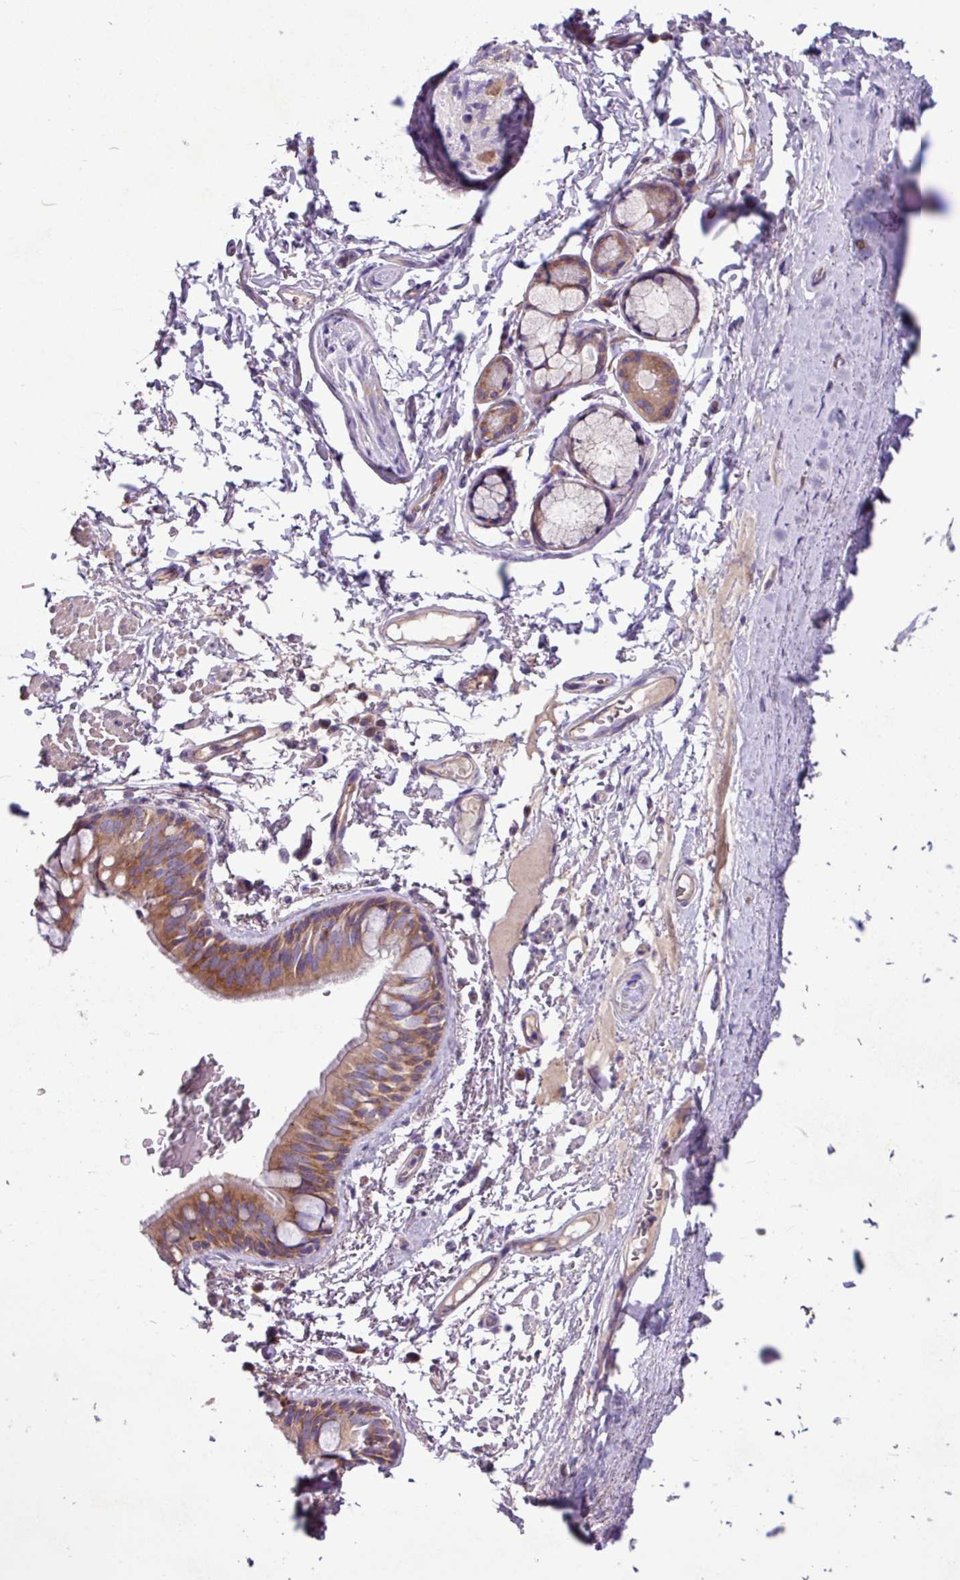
{"staining": {"intensity": "strong", "quantity": ">75%", "location": "cytoplasmic/membranous"}, "tissue": "bronchus", "cell_type": "Respiratory epithelial cells", "image_type": "normal", "snomed": [{"axis": "morphology", "description": "Normal tissue, NOS"}, {"axis": "topography", "description": "Bronchus"}], "caption": "Immunohistochemical staining of unremarkable bronchus exhibits strong cytoplasmic/membranous protein expression in about >75% of respiratory epithelial cells. (Stains: DAB in brown, nuclei in blue, Microscopy: brightfield microscopy at high magnification).", "gene": "MROH2A", "patient": {"sex": "male", "age": 70}}